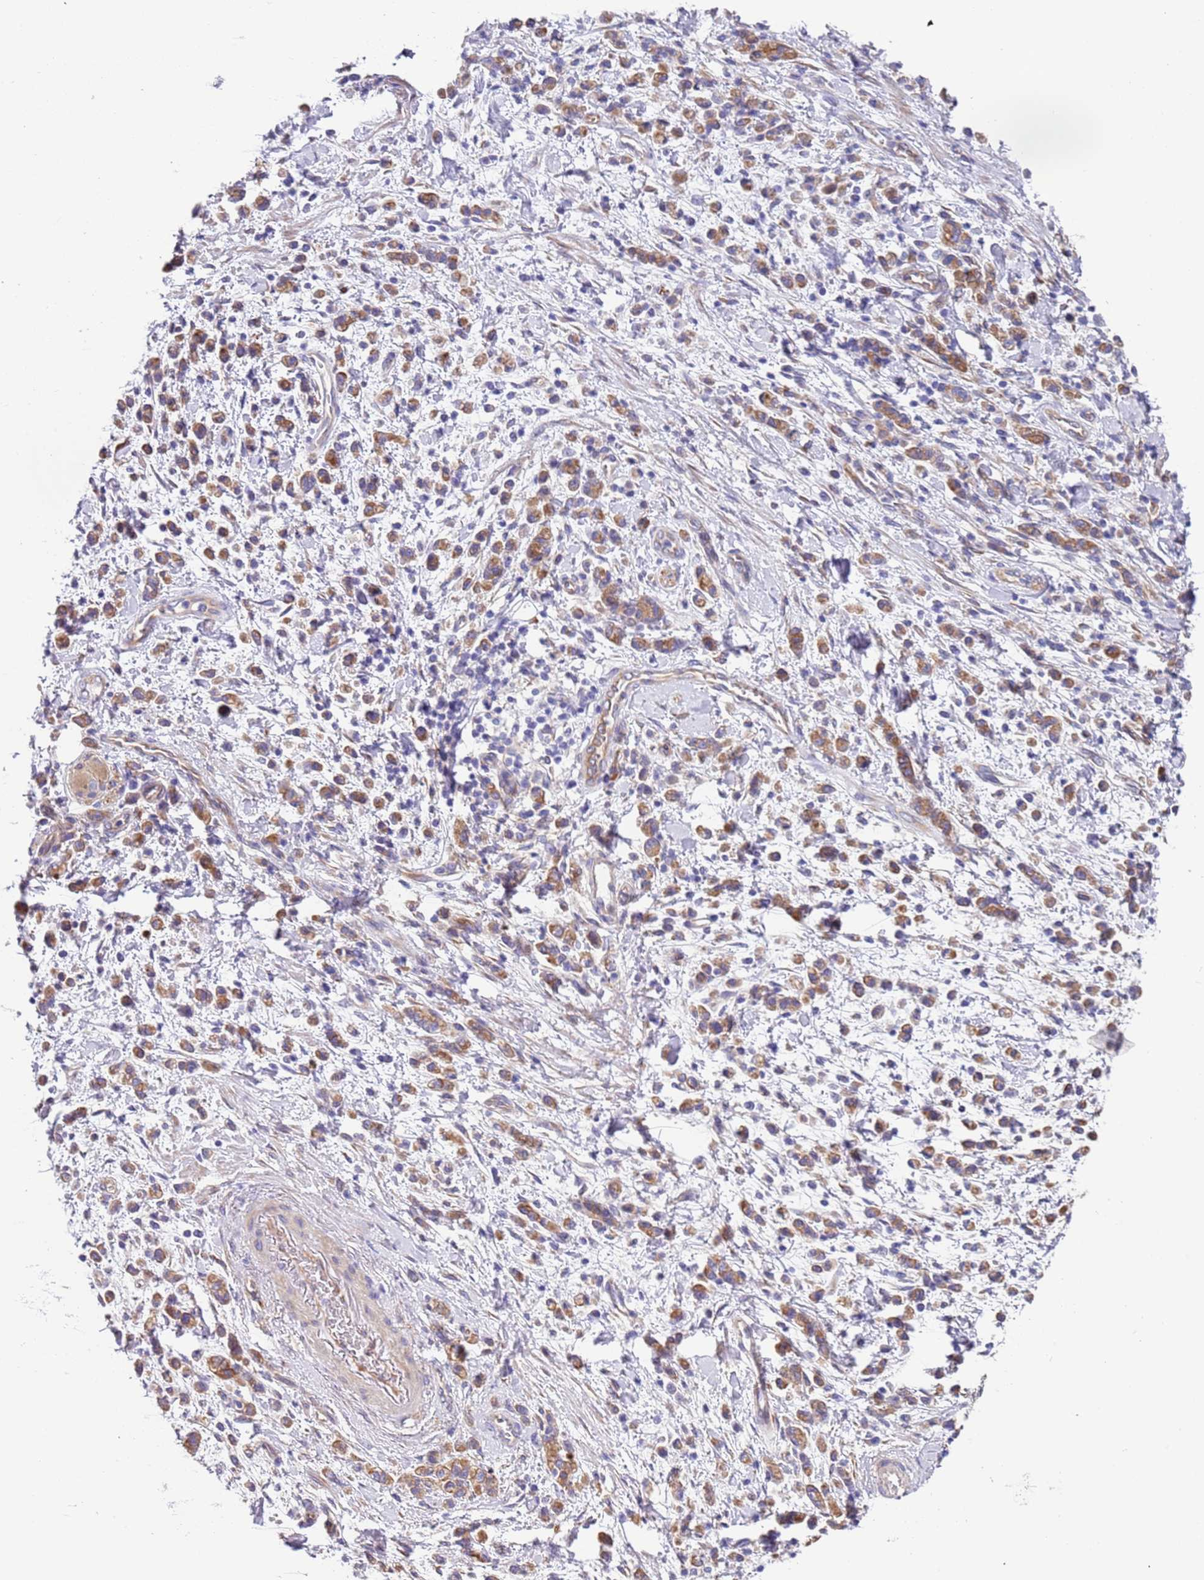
{"staining": {"intensity": "moderate", "quantity": ">75%", "location": "cytoplasmic/membranous"}, "tissue": "stomach cancer", "cell_type": "Tumor cells", "image_type": "cancer", "snomed": [{"axis": "morphology", "description": "Adenocarcinoma, NOS"}, {"axis": "topography", "description": "Stomach"}], "caption": "A brown stain labels moderate cytoplasmic/membranous expression of a protein in human stomach adenocarcinoma tumor cells.", "gene": "LAMB4", "patient": {"sex": "male", "age": 76}}